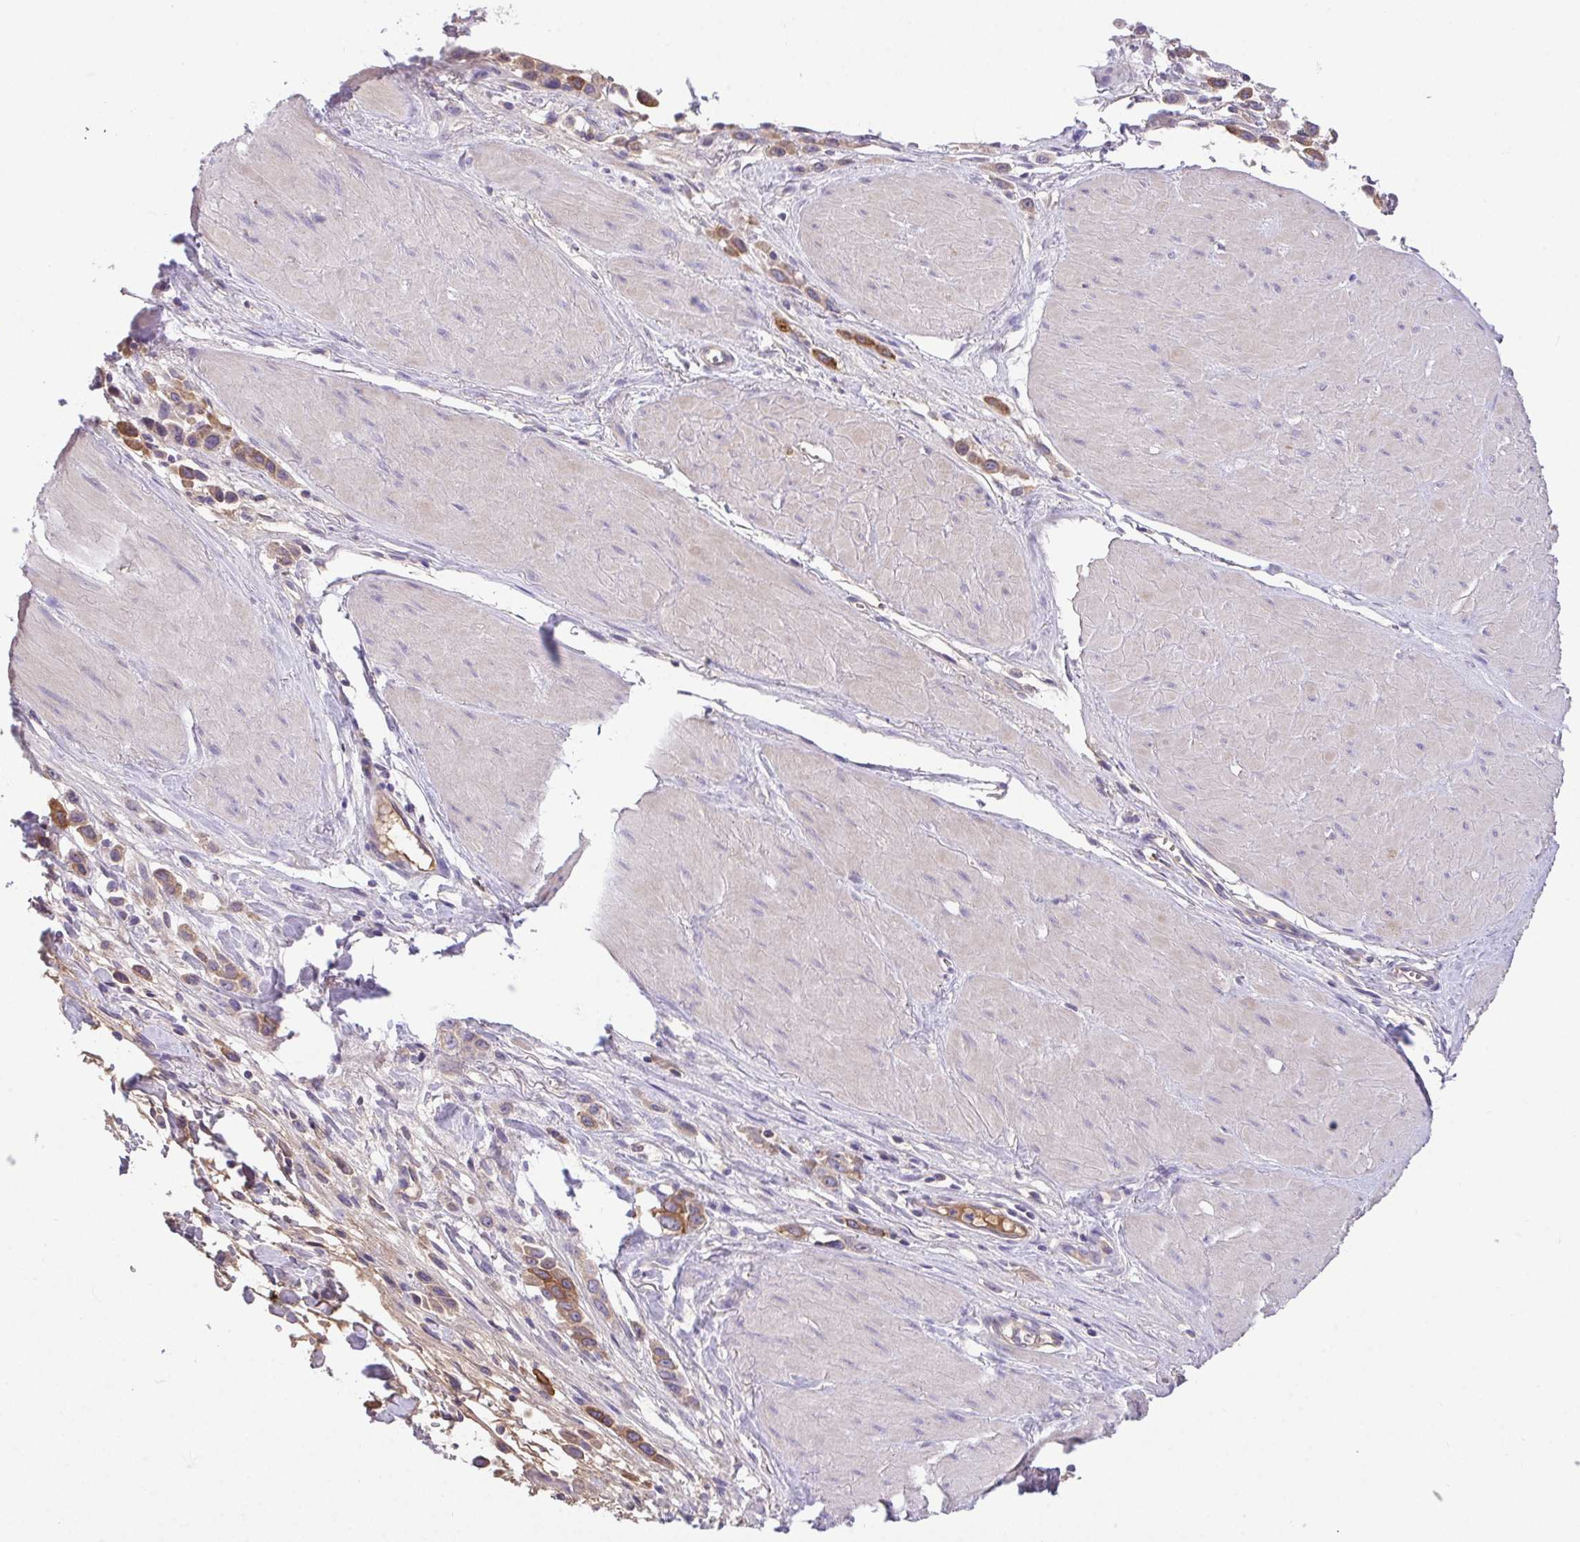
{"staining": {"intensity": "moderate", "quantity": ">75%", "location": "cytoplasmic/membranous"}, "tissue": "stomach cancer", "cell_type": "Tumor cells", "image_type": "cancer", "snomed": [{"axis": "morphology", "description": "Adenocarcinoma, NOS"}, {"axis": "topography", "description": "Stomach"}], "caption": "A histopathology image showing moderate cytoplasmic/membranous positivity in approximately >75% of tumor cells in adenocarcinoma (stomach), as visualized by brown immunohistochemical staining.", "gene": "ZNF581", "patient": {"sex": "male", "age": 47}}